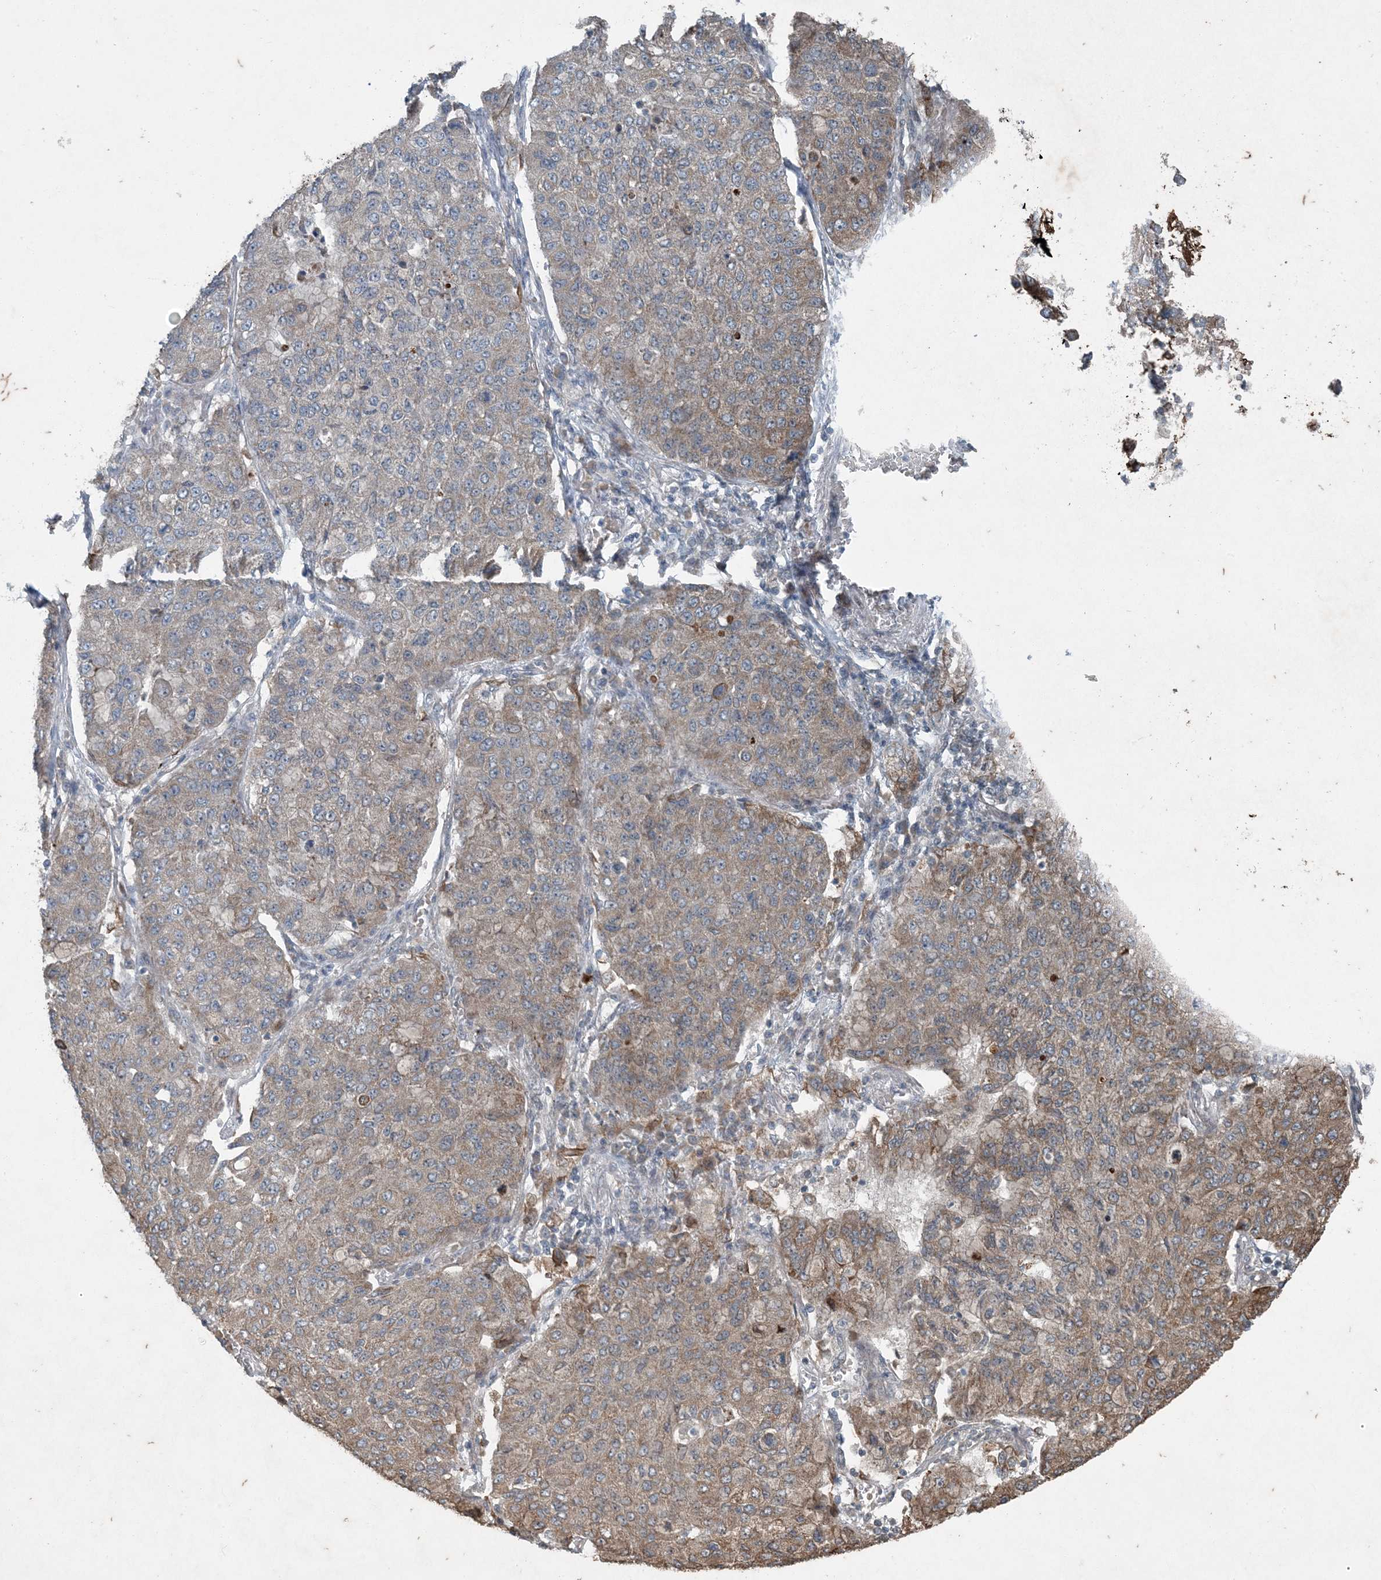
{"staining": {"intensity": "weak", "quantity": "25%-75%", "location": "cytoplasmic/membranous"}, "tissue": "lung cancer", "cell_type": "Tumor cells", "image_type": "cancer", "snomed": [{"axis": "morphology", "description": "Squamous cell carcinoma, NOS"}, {"axis": "topography", "description": "Lung"}], "caption": "Immunohistochemistry staining of squamous cell carcinoma (lung), which shows low levels of weak cytoplasmic/membranous expression in approximately 25%-75% of tumor cells indicating weak cytoplasmic/membranous protein positivity. The staining was performed using DAB (3,3'-diaminobenzidine) (brown) for protein detection and nuclei were counterstained in hematoxylin (blue).", "gene": "PC", "patient": {"sex": "male", "age": 74}}